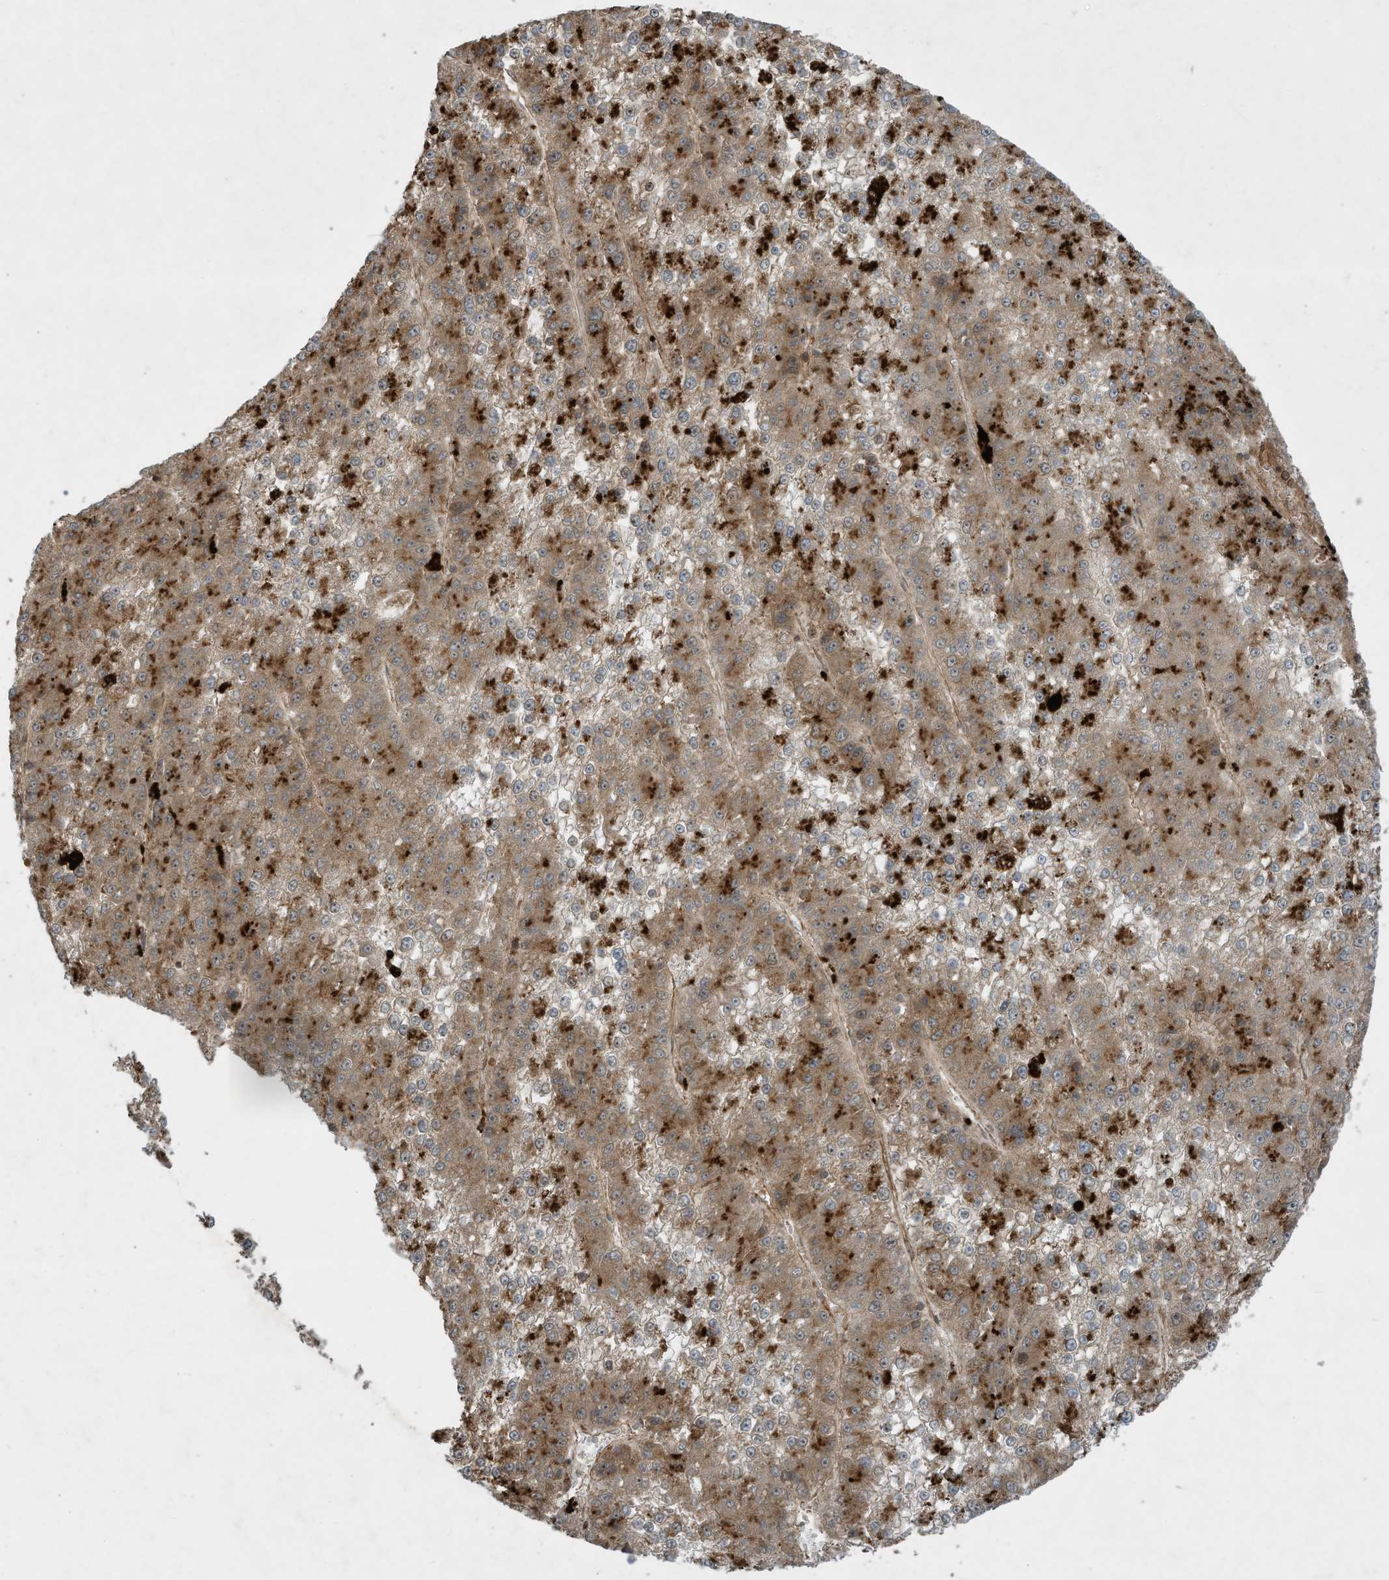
{"staining": {"intensity": "moderate", "quantity": ">75%", "location": "cytoplasmic/membranous"}, "tissue": "liver cancer", "cell_type": "Tumor cells", "image_type": "cancer", "snomed": [{"axis": "morphology", "description": "Carcinoma, Hepatocellular, NOS"}, {"axis": "topography", "description": "Liver"}], "caption": "Liver cancer (hepatocellular carcinoma) was stained to show a protein in brown. There is medium levels of moderate cytoplasmic/membranous staining in about >75% of tumor cells.", "gene": "DDIT4", "patient": {"sex": "female", "age": 73}}